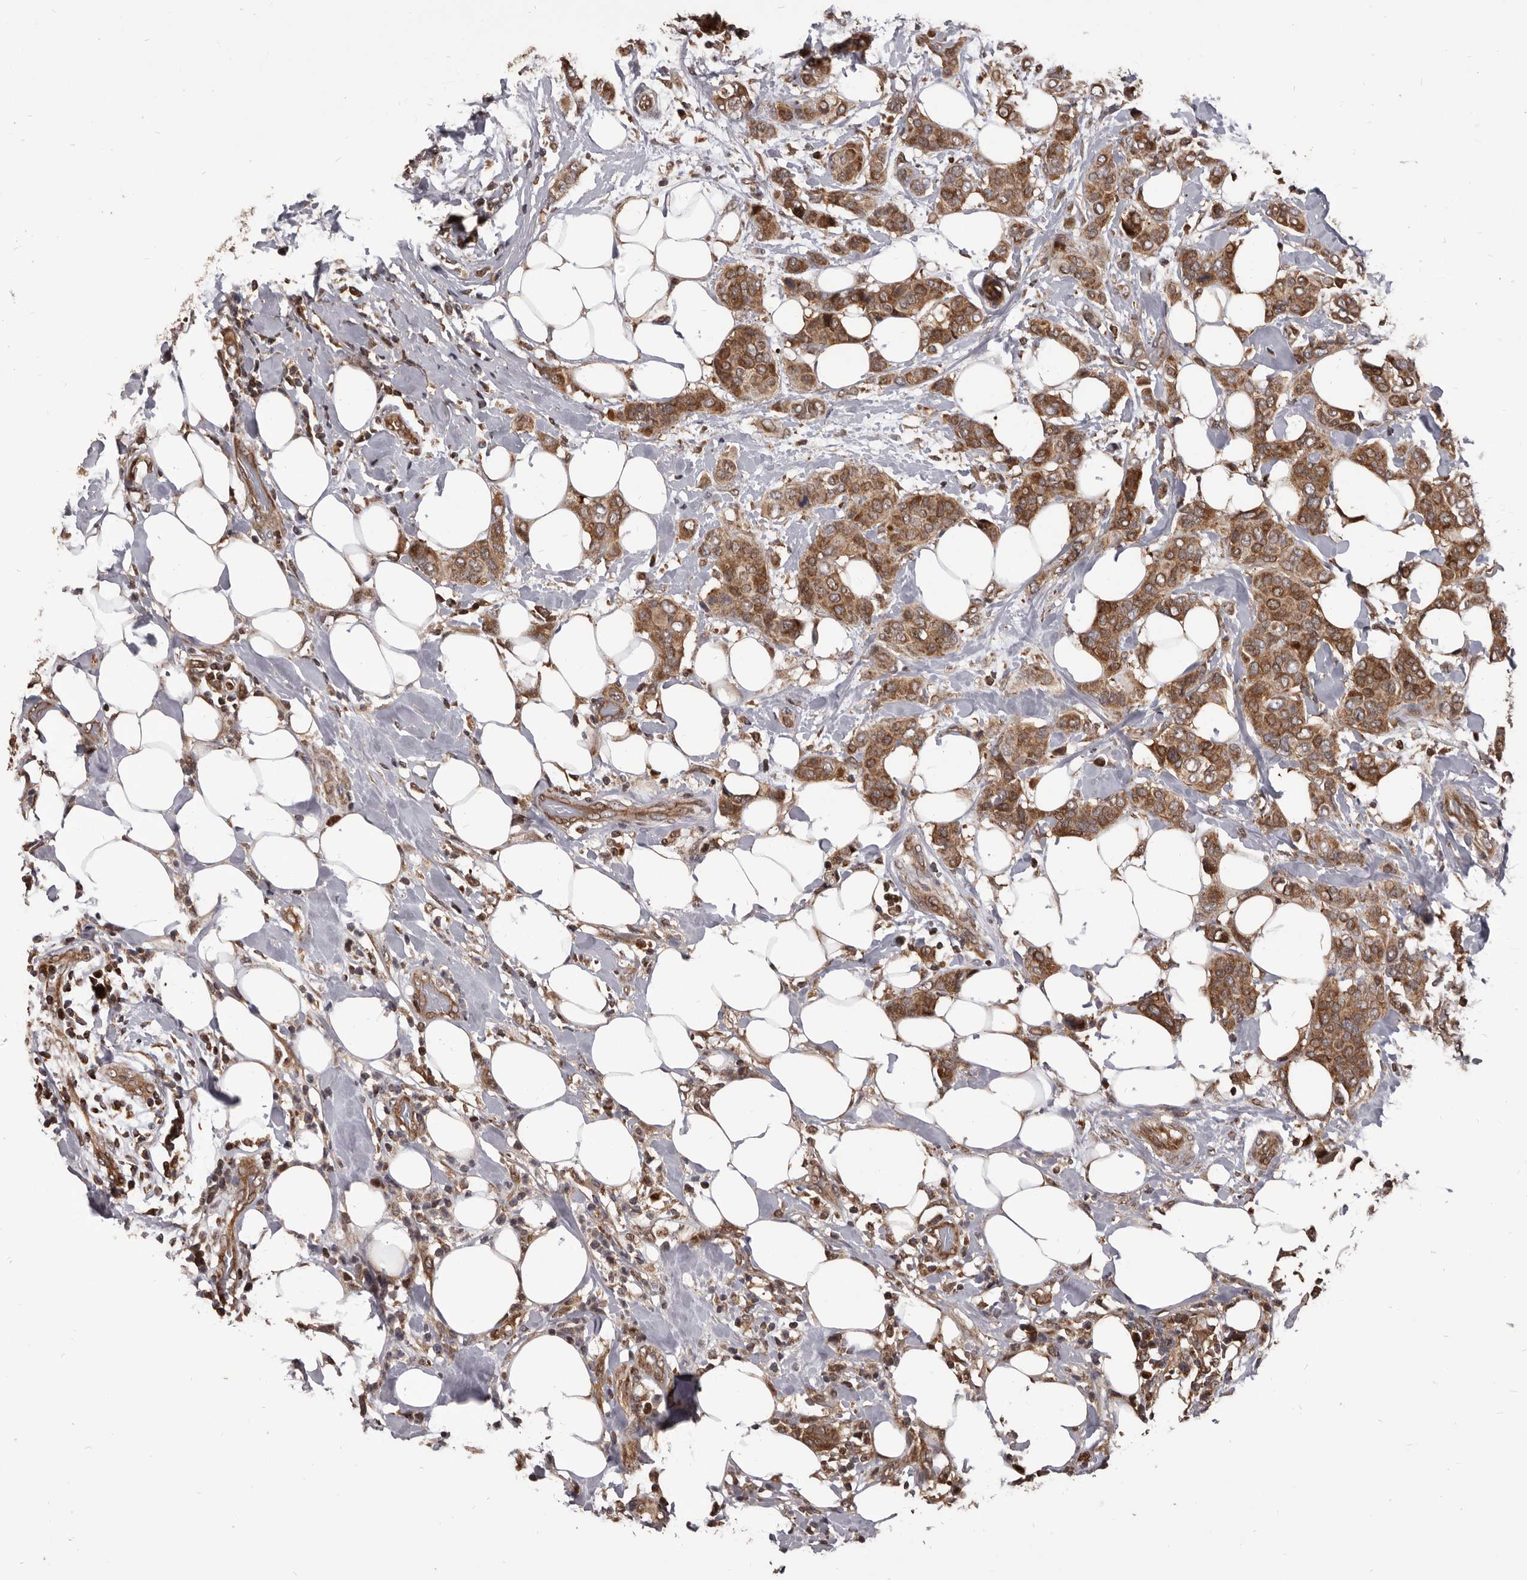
{"staining": {"intensity": "moderate", "quantity": ">75%", "location": "cytoplasmic/membranous"}, "tissue": "breast cancer", "cell_type": "Tumor cells", "image_type": "cancer", "snomed": [{"axis": "morphology", "description": "Lobular carcinoma"}, {"axis": "topography", "description": "Breast"}], "caption": "Immunohistochemical staining of breast cancer exhibits medium levels of moderate cytoplasmic/membranous expression in approximately >75% of tumor cells.", "gene": "MAP3K14", "patient": {"sex": "female", "age": 51}}